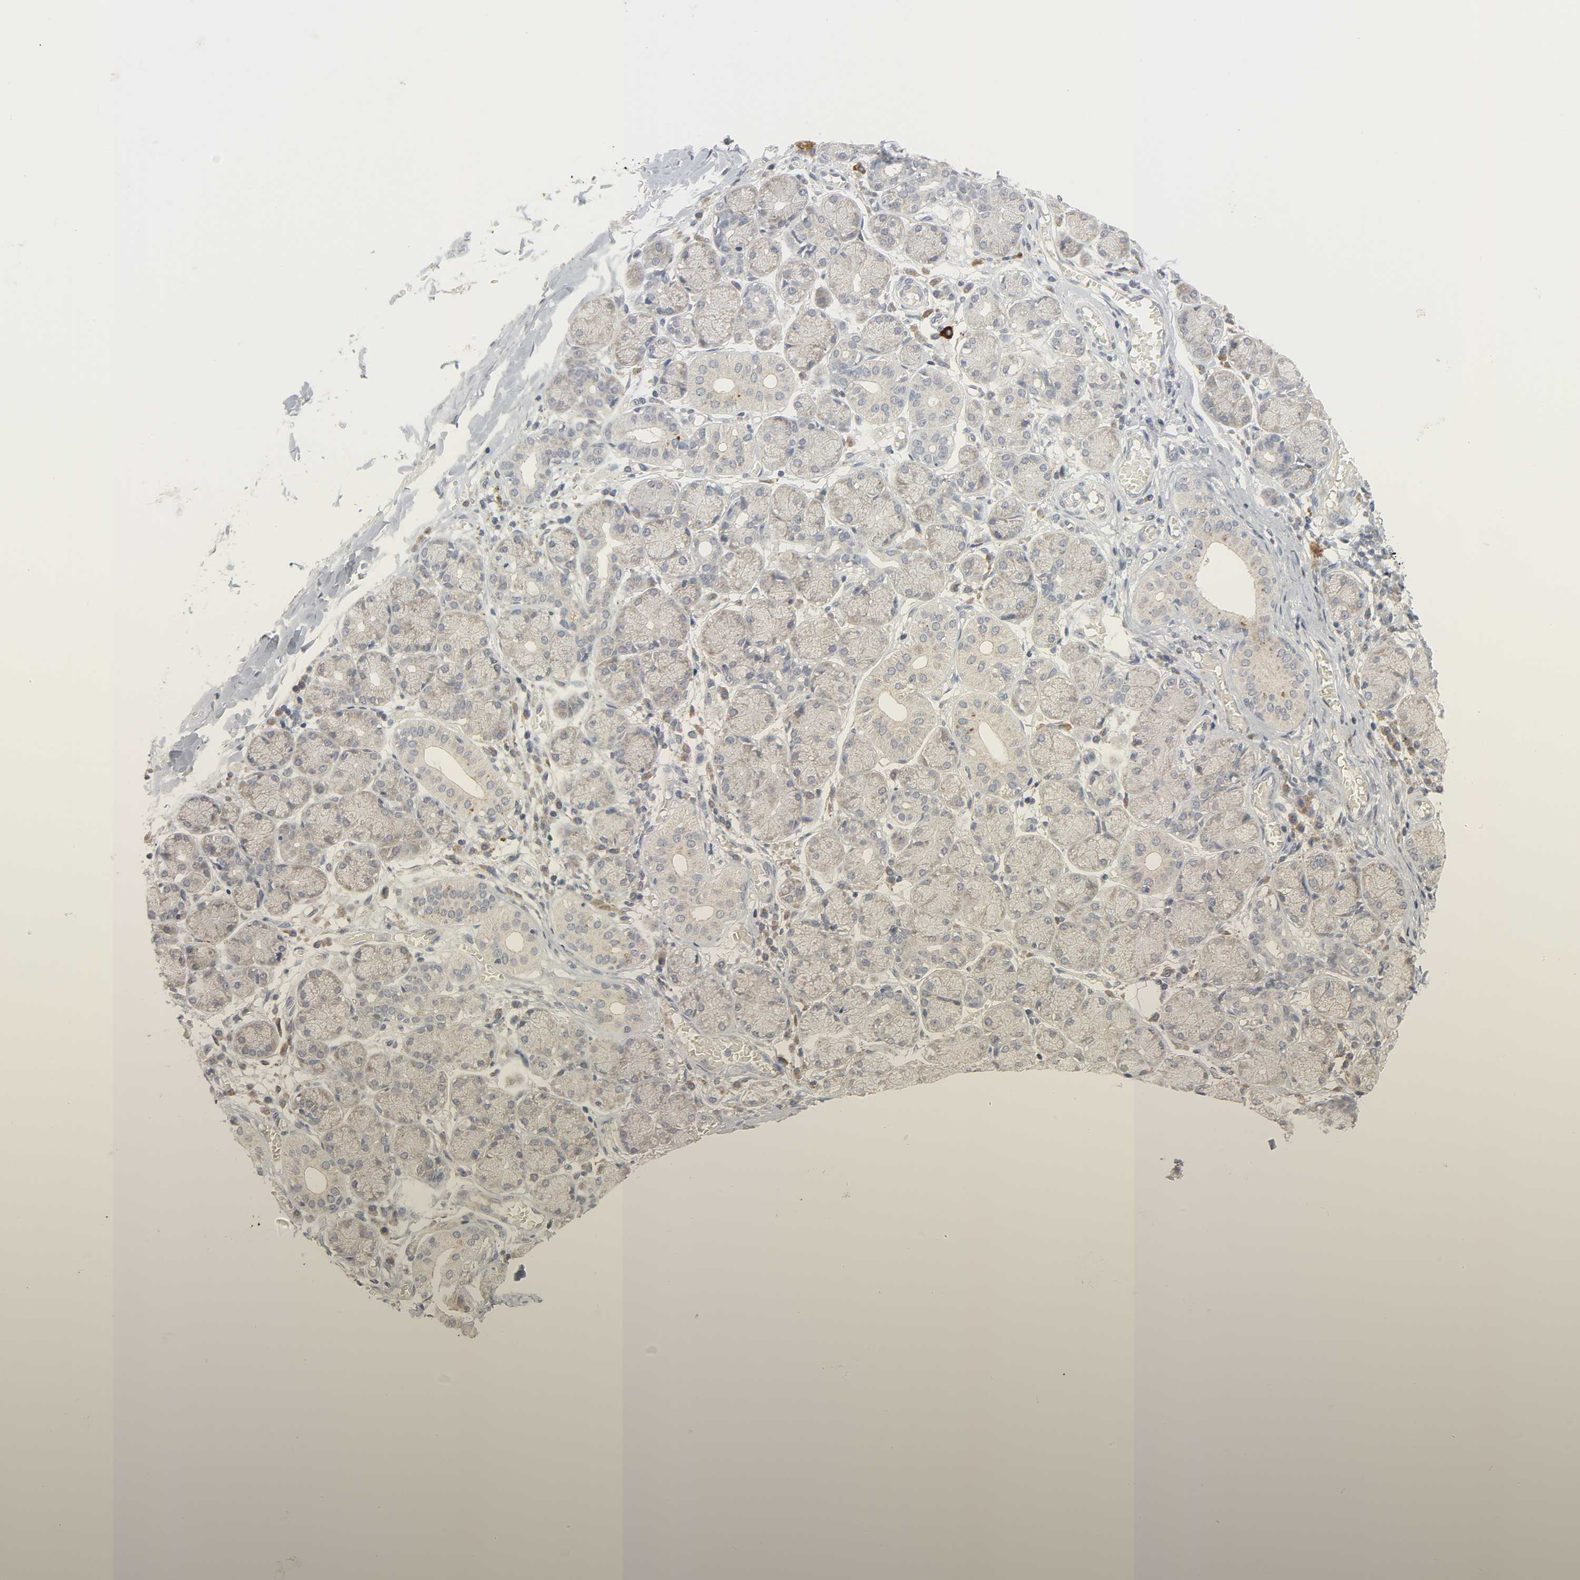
{"staining": {"intensity": "weak", "quantity": "25%-75%", "location": "cytoplasmic/membranous"}, "tissue": "salivary gland", "cell_type": "Glandular cells", "image_type": "normal", "snomed": [{"axis": "morphology", "description": "Normal tissue, NOS"}, {"axis": "topography", "description": "Salivary gland"}], "caption": "Brown immunohistochemical staining in benign human salivary gland exhibits weak cytoplasmic/membranous expression in approximately 25%-75% of glandular cells. (brown staining indicates protein expression, while blue staining denotes nuclei).", "gene": "CLIP1", "patient": {"sex": "female", "age": 24}}